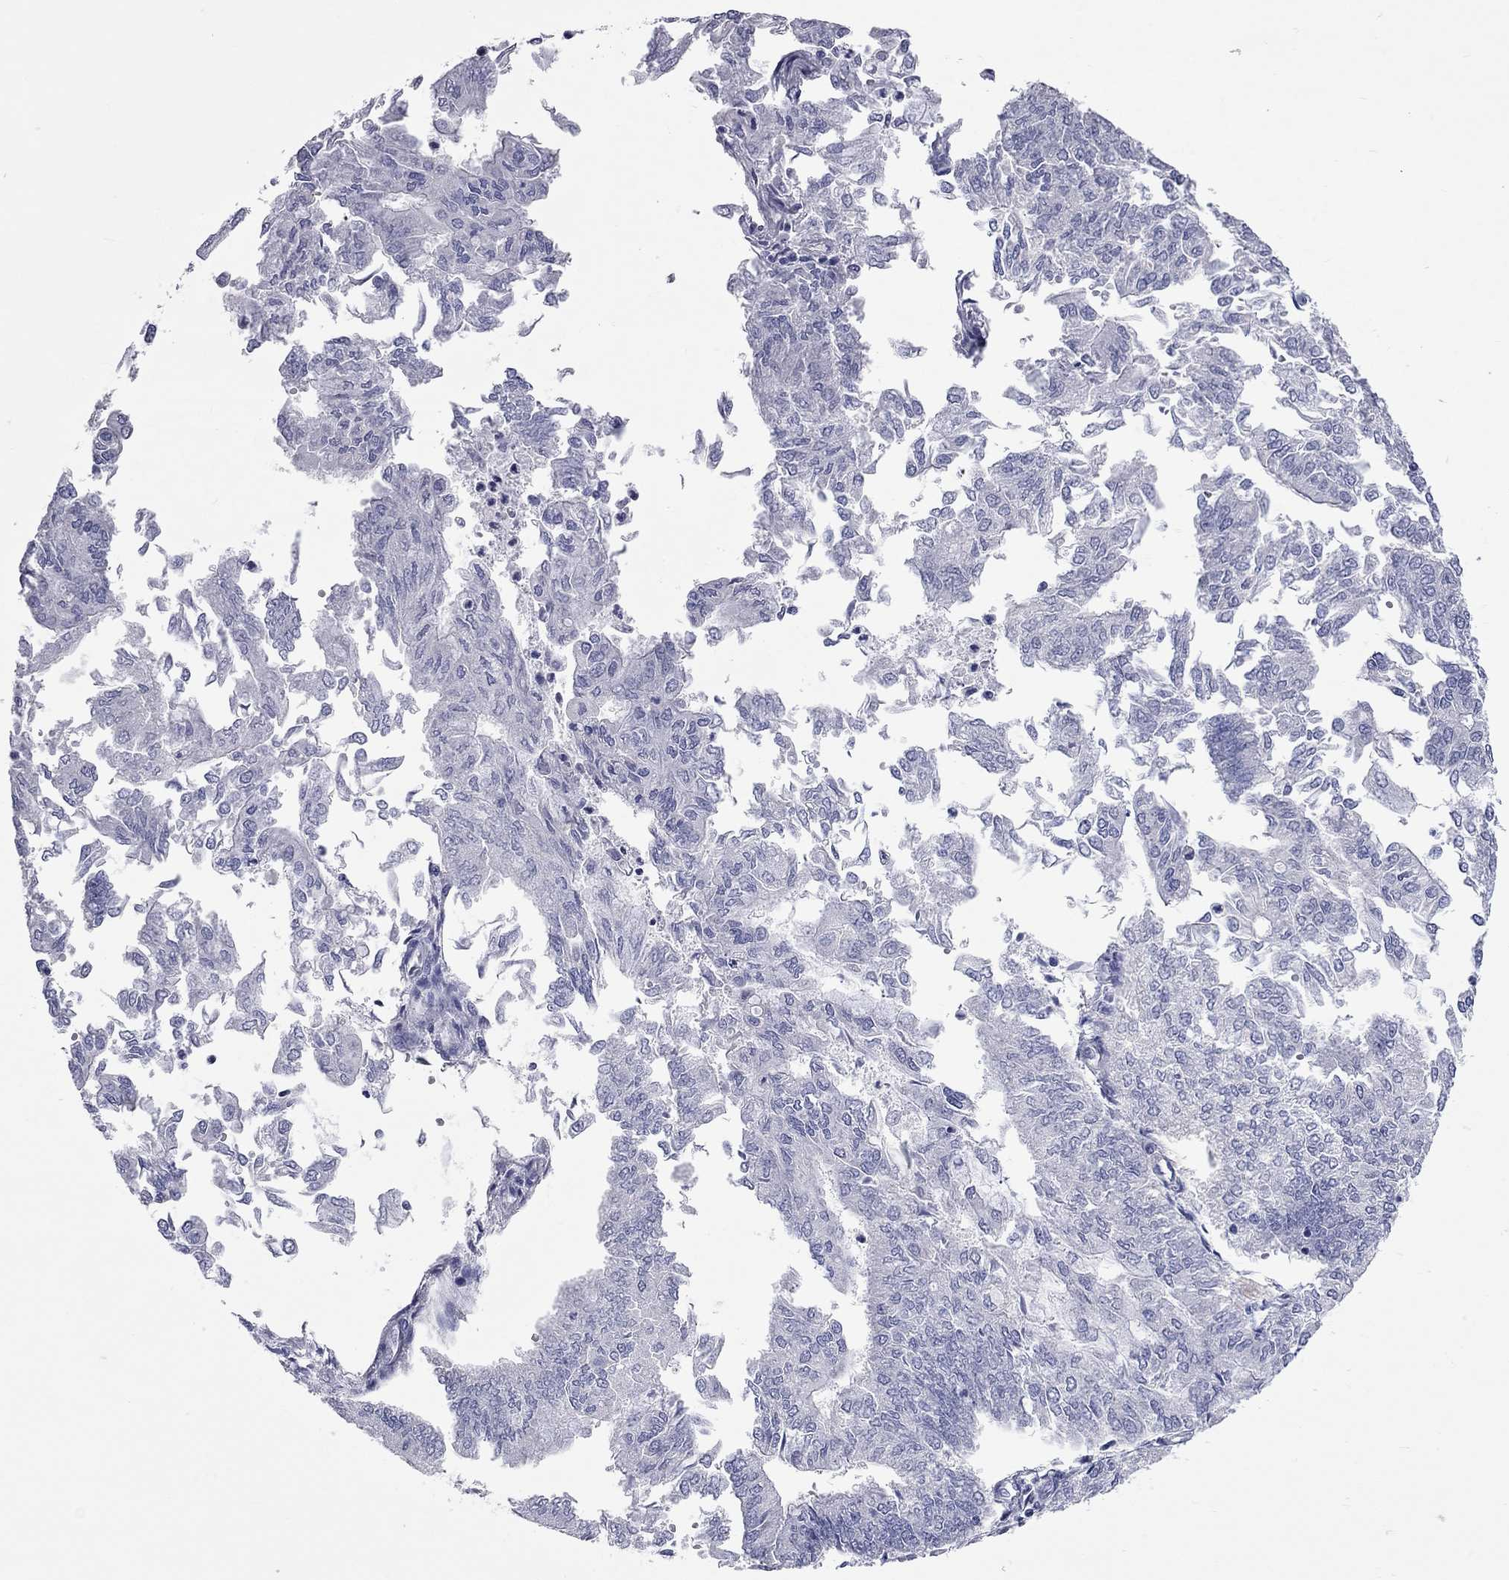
{"staining": {"intensity": "negative", "quantity": "none", "location": "none"}, "tissue": "endometrial cancer", "cell_type": "Tumor cells", "image_type": "cancer", "snomed": [{"axis": "morphology", "description": "Adenocarcinoma, NOS"}, {"axis": "topography", "description": "Endometrium"}], "caption": "This micrograph is of adenocarcinoma (endometrial) stained with IHC to label a protein in brown with the nuclei are counter-stained blue. There is no expression in tumor cells.", "gene": "OPRK1", "patient": {"sex": "female", "age": 59}}